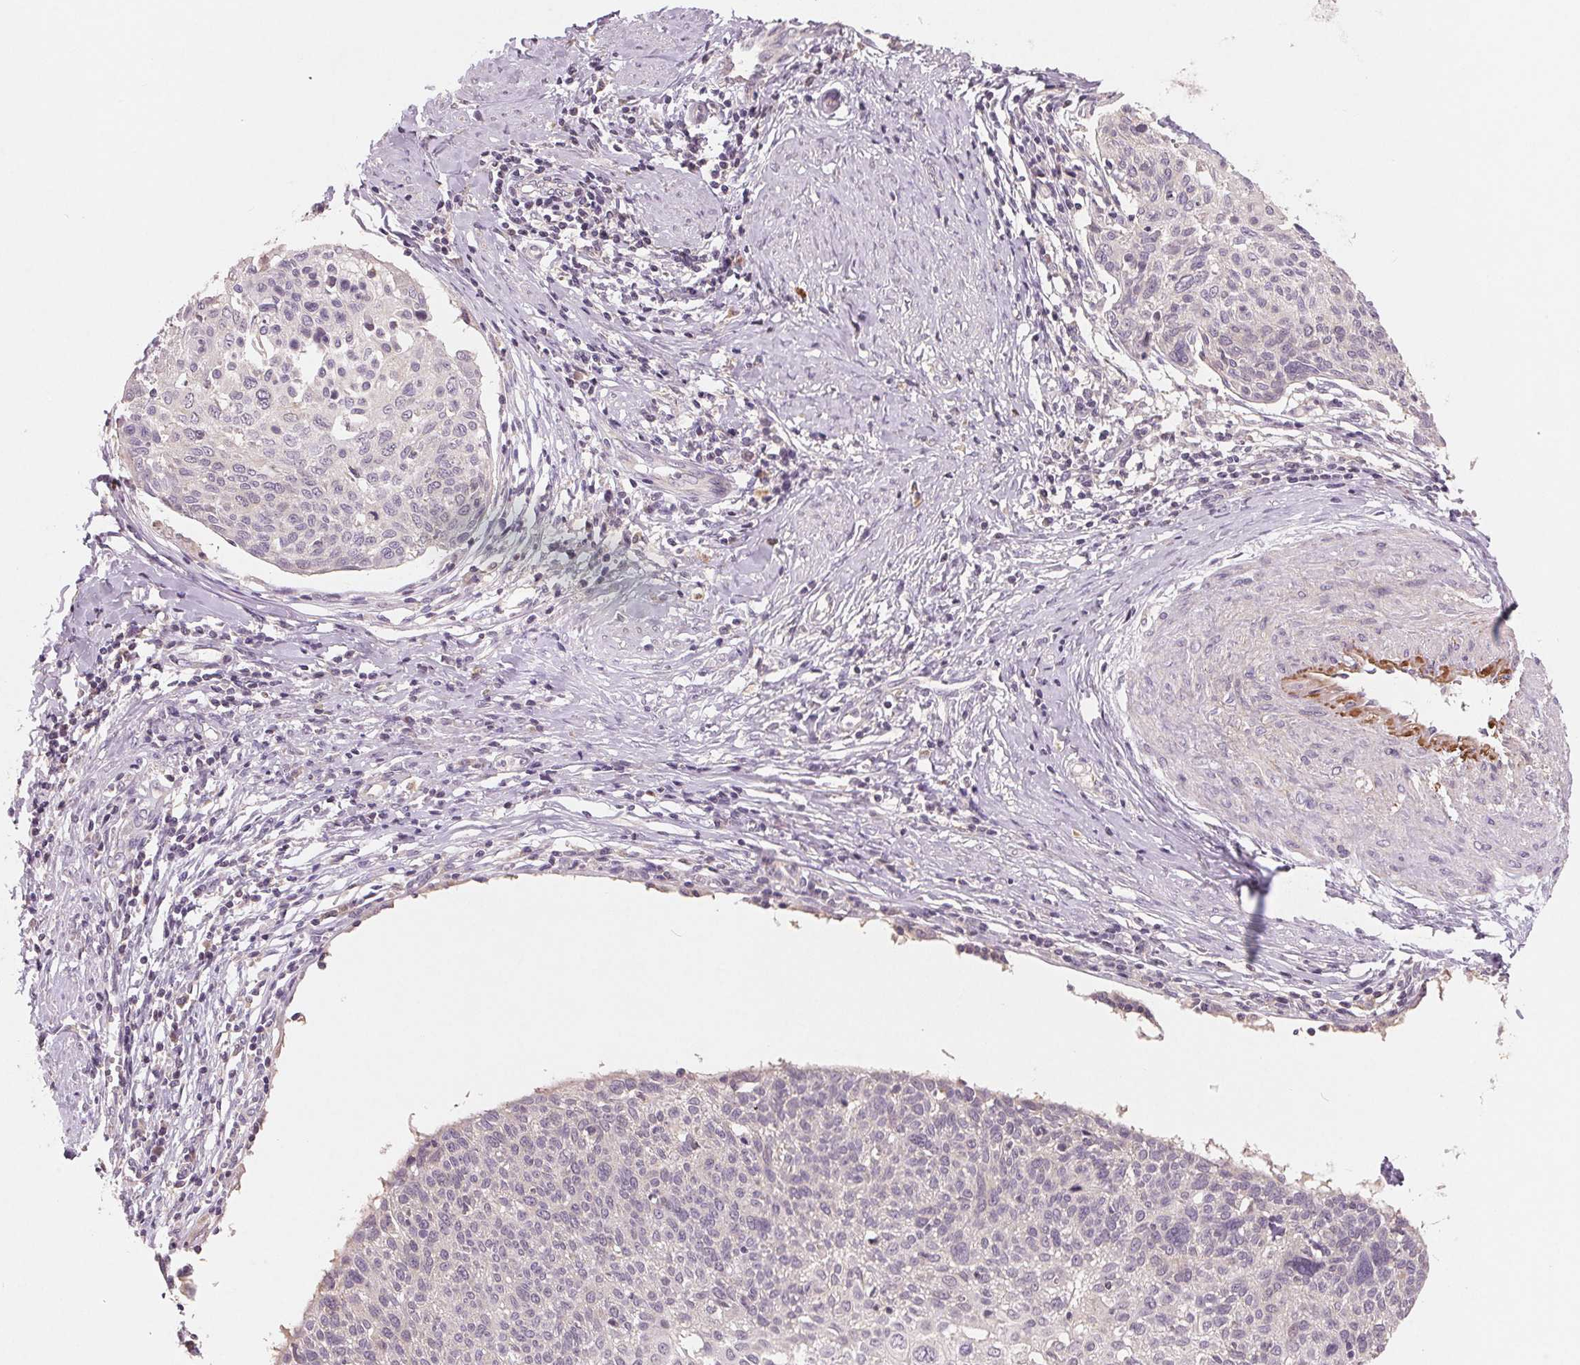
{"staining": {"intensity": "negative", "quantity": "none", "location": "none"}, "tissue": "cervical cancer", "cell_type": "Tumor cells", "image_type": "cancer", "snomed": [{"axis": "morphology", "description": "Squamous cell carcinoma, NOS"}, {"axis": "topography", "description": "Cervix"}], "caption": "This is an immunohistochemistry histopathology image of cervical cancer. There is no expression in tumor cells.", "gene": "AQP8", "patient": {"sex": "female", "age": 49}}